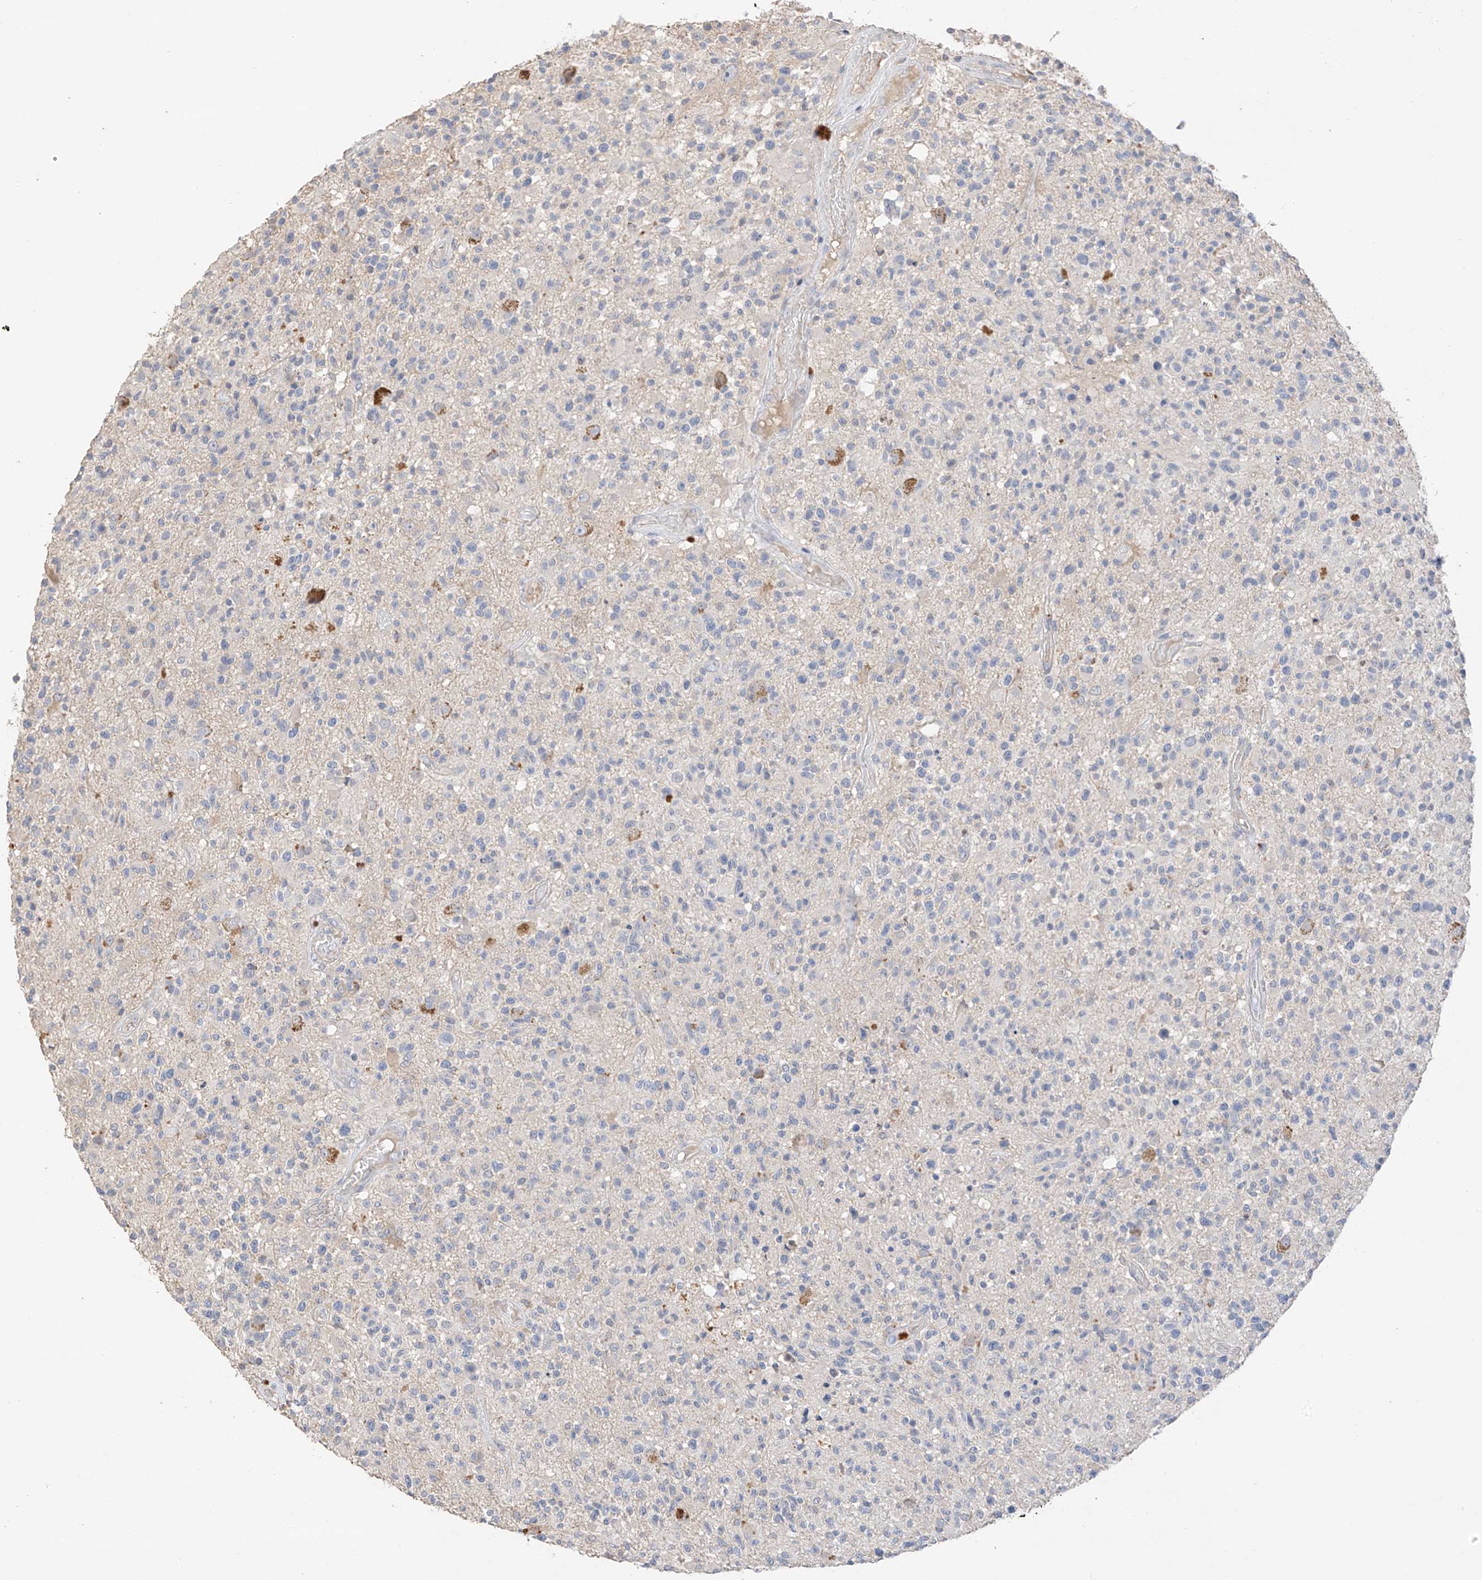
{"staining": {"intensity": "negative", "quantity": "none", "location": "none"}, "tissue": "glioma", "cell_type": "Tumor cells", "image_type": "cancer", "snomed": [{"axis": "morphology", "description": "Glioma, malignant, High grade"}, {"axis": "morphology", "description": "Glioblastoma, NOS"}, {"axis": "topography", "description": "Brain"}], "caption": "Human high-grade glioma (malignant) stained for a protein using immunohistochemistry exhibits no expression in tumor cells.", "gene": "CAPN13", "patient": {"sex": "male", "age": 60}}